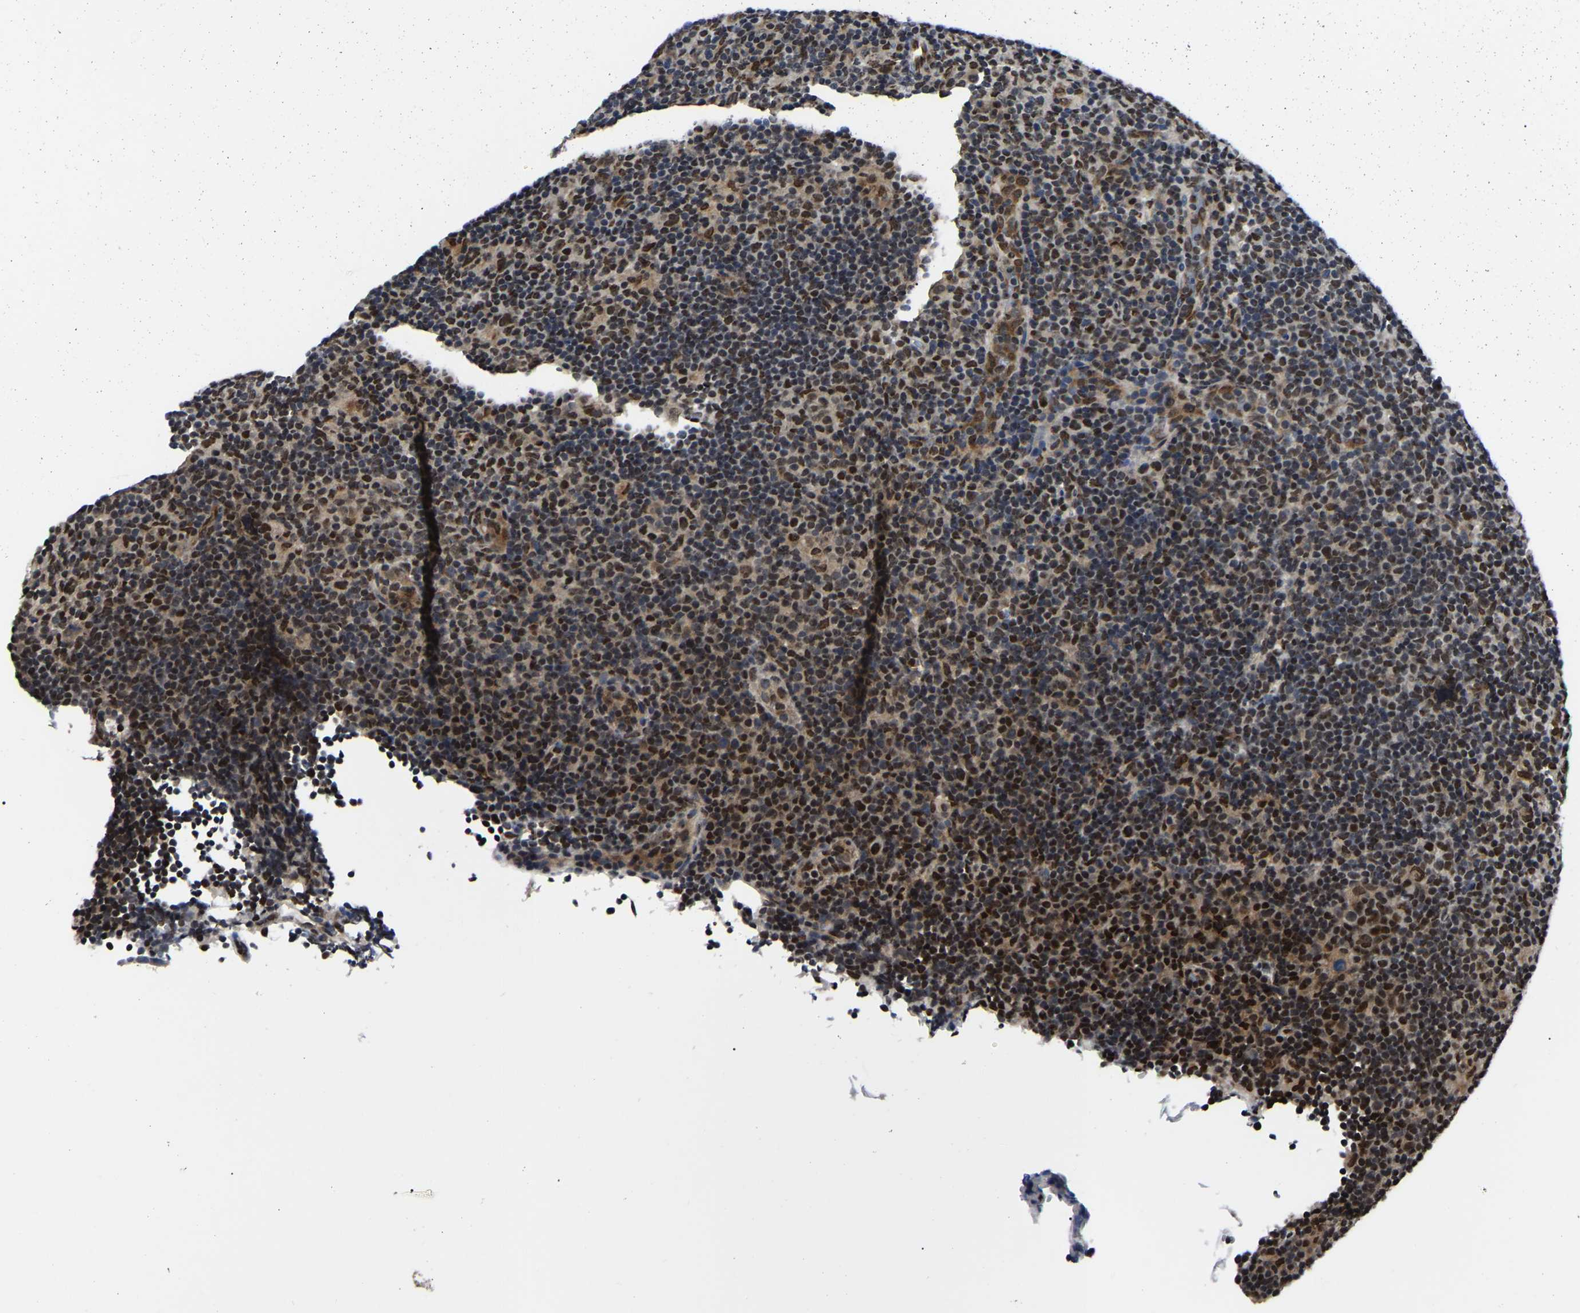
{"staining": {"intensity": "moderate", "quantity": ">75%", "location": "nuclear"}, "tissue": "lymphoma", "cell_type": "Tumor cells", "image_type": "cancer", "snomed": [{"axis": "morphology", "description": "Hodgkin's disease, NOS"}, {"axis": "topography", "description": "Lymph node"}], "caption": "This image exhibits immunohistochemistry (IHC) staining of human lymphoma, with medium moderate nuclear expression in approximately >75% of tumor cells.", "gene": "TRIM35", "patient": {"sex": "female", "age": 57}}